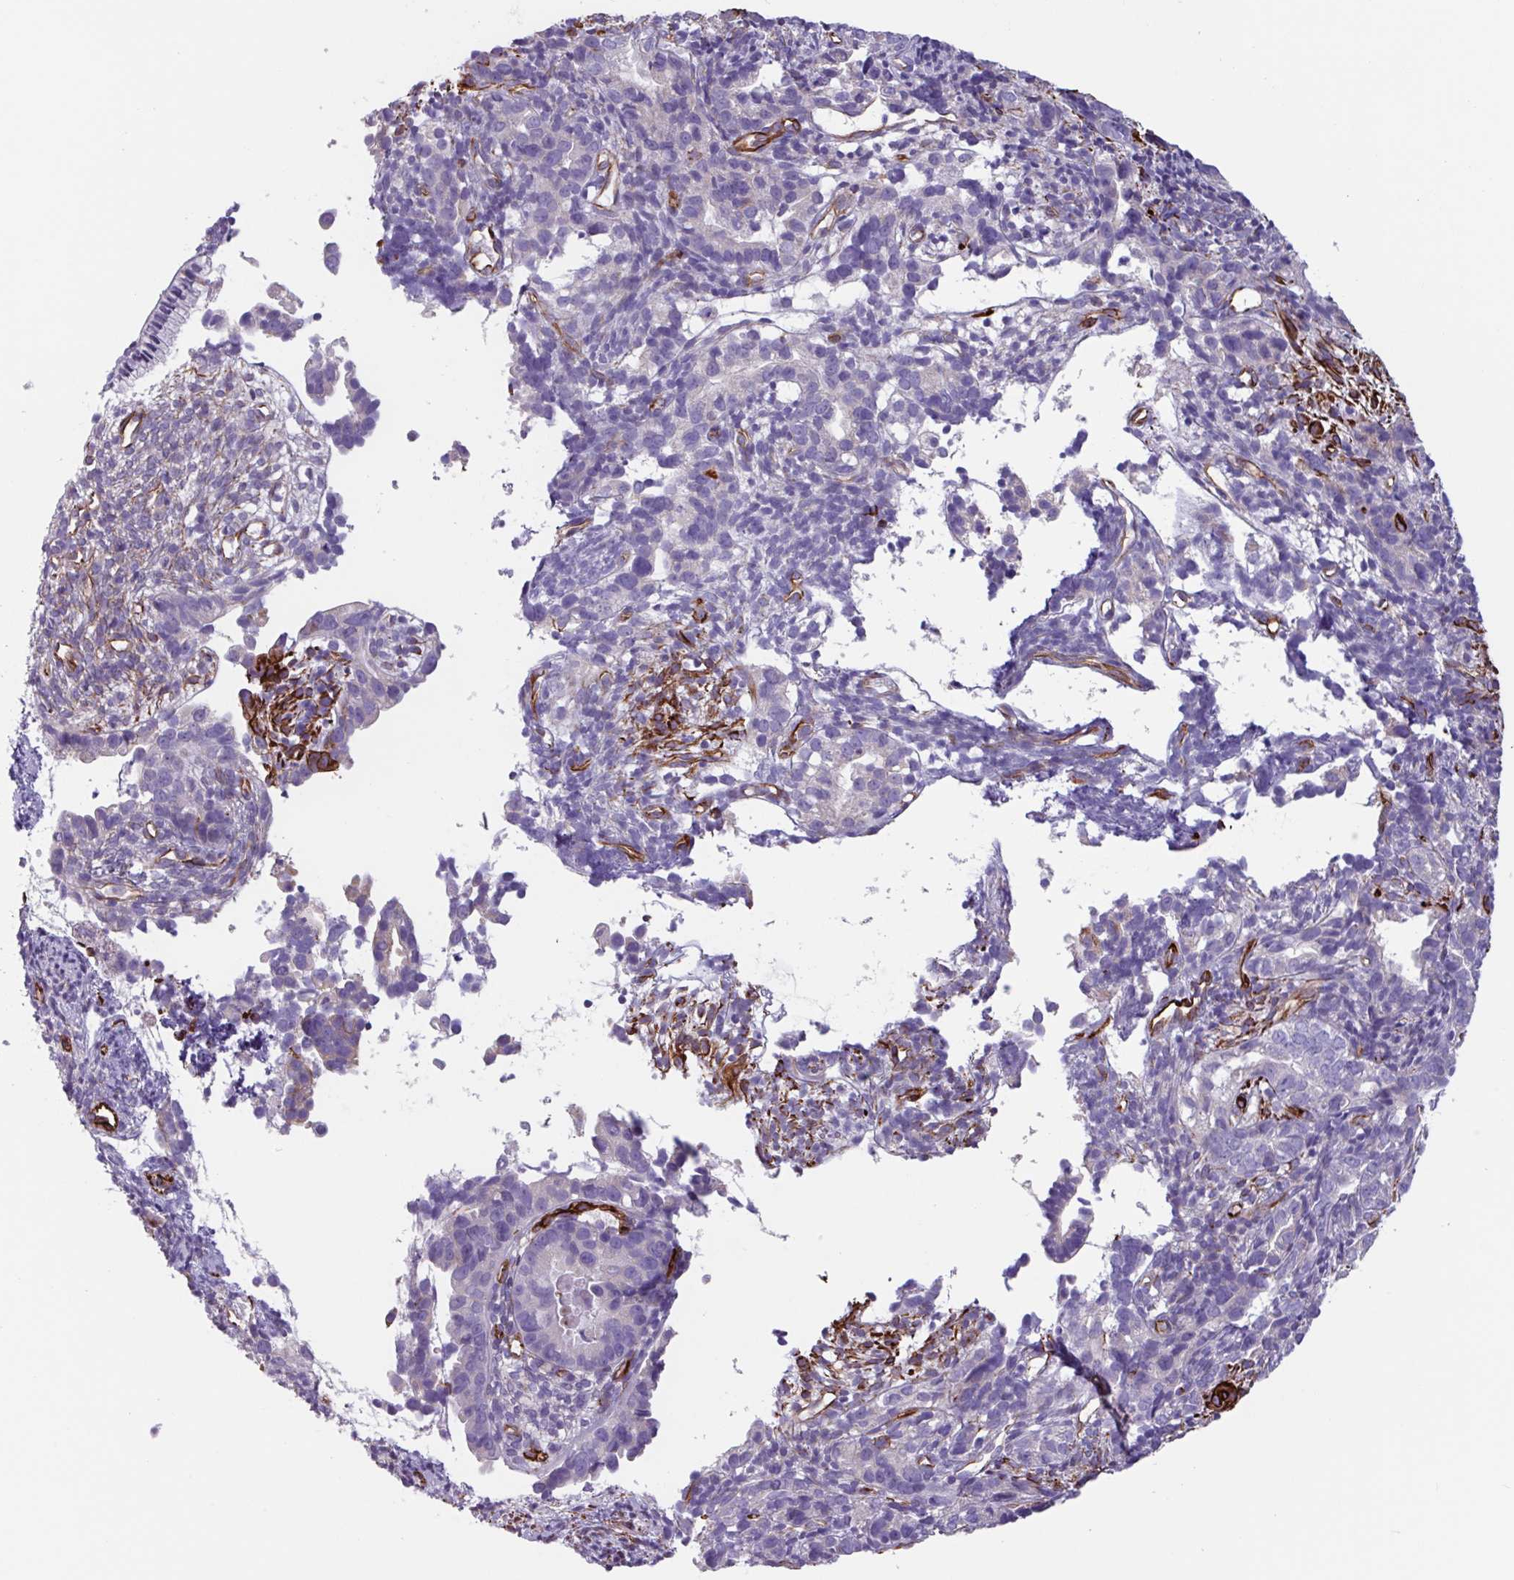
{"staining": {"intensity": "negative", "quantity": "none", "location": "none"}, "tissue": "endometrial cancer", "cell_type": "Tumor cells", "image_type": "cancer", "snomed": [{"axis": "morphology", "description": "Adenocarcinoma, NOS"}, {"axis": "topography", "description": "Endometrium"}], "caption": "Tumor cells show no significant expression in endometrial cancer (adenocarcinoma).", "gene": "BTD", "patient": {"sex": "female", "age": 57}}